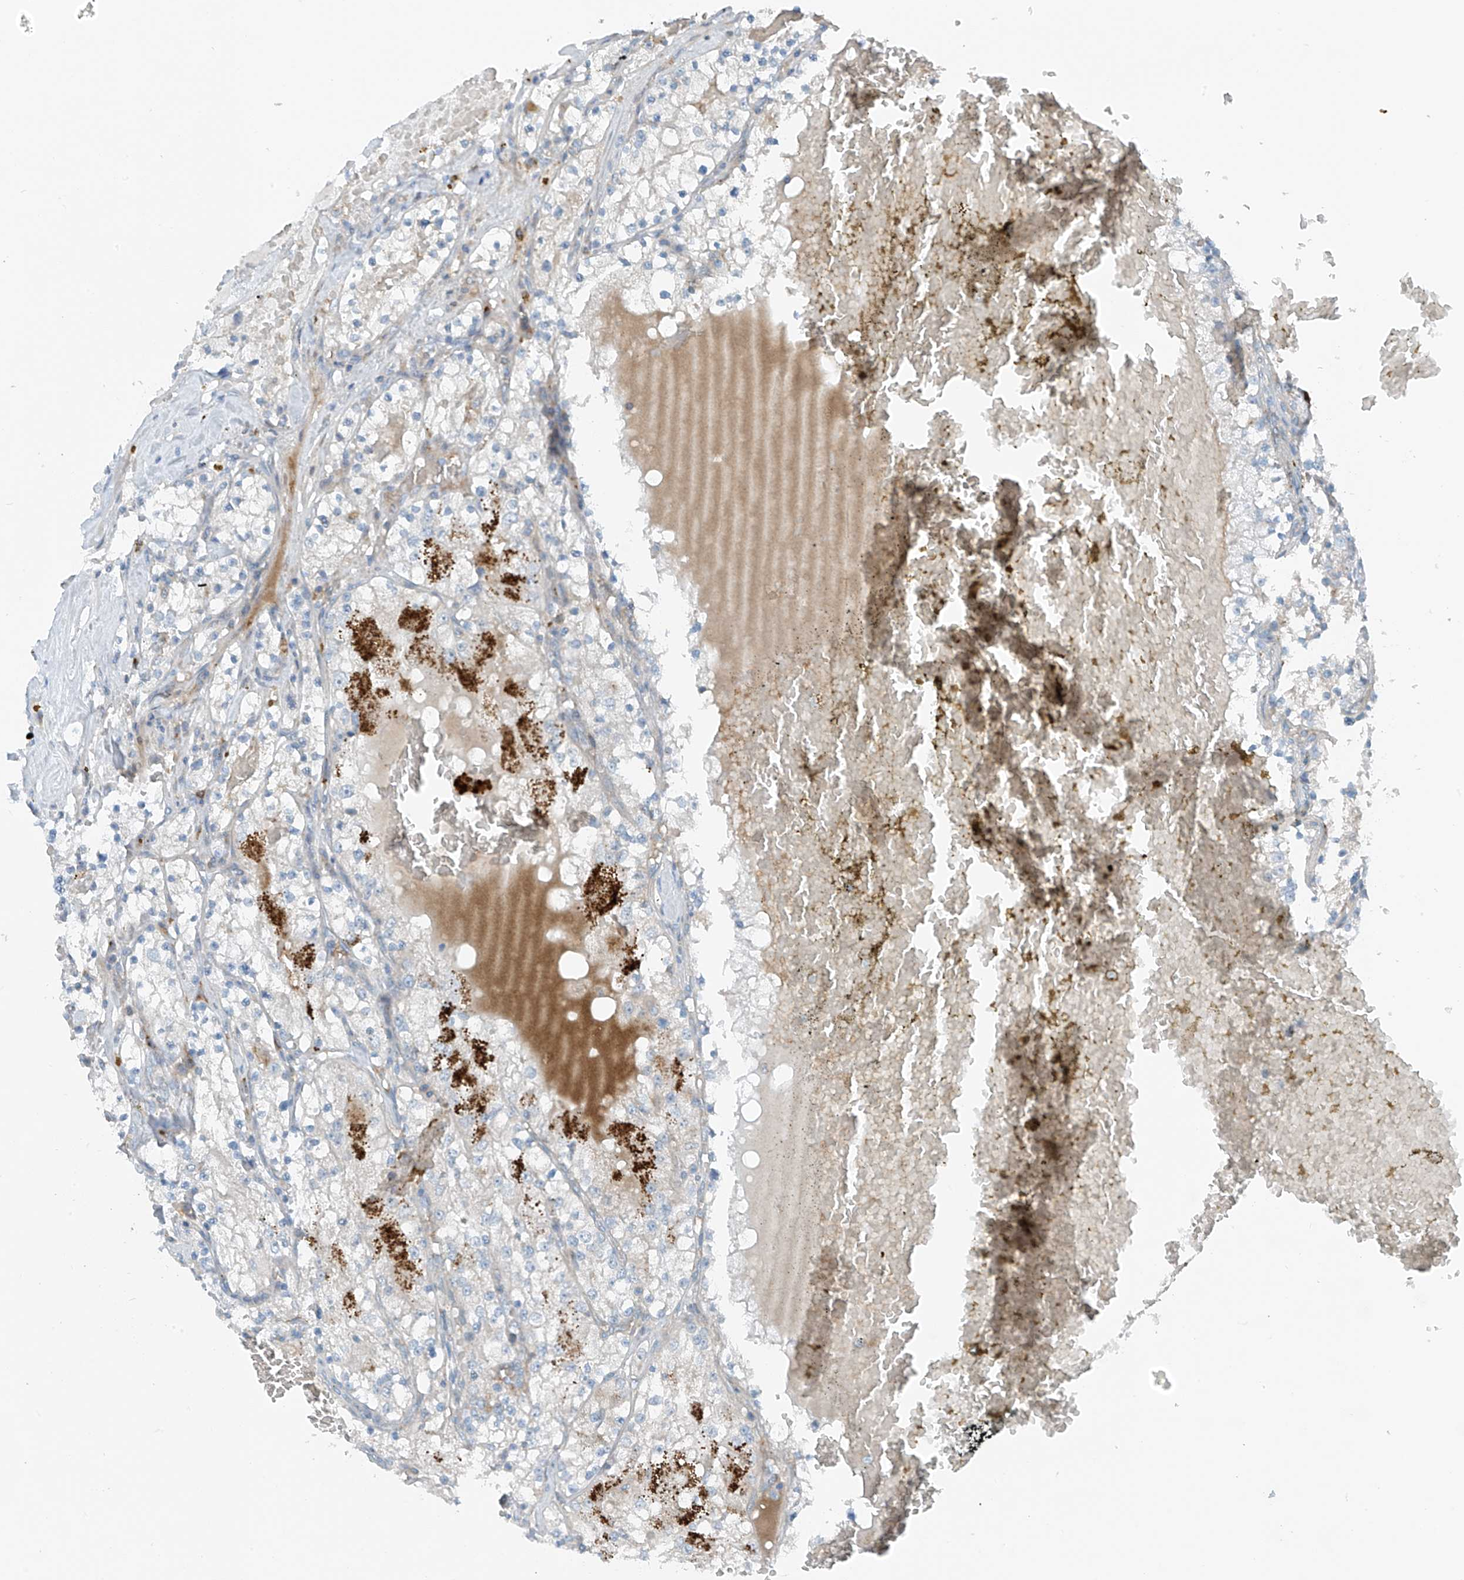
{"staining": {"intensity": "negative", "quantity": "none", "location": "none"}, "tissue": "renal cancer", "cell_type": "Tumor cells", "image_type": "cancer", "snomed": [{"axis": "morphology", "description": "Normal tissue, NOS"}, {"axis": "morphology", "description": "Adenocarcinoma, NOS"}, {"axis": "topography", "description": "Kidney"}], "caption": "The immunohistochemistry (IHC) image has no significant expression in tumor cells of renal cancer (adenocarcinoma) tissue. (Stains: DAB (3,3'-diaminobenzidine) immunohistochemistry (IHC) with hematoxylin counter stain, Microscopy: brightfield microscopy at high magnification).", "gene": "SLC12A6", "patient": {"sex": "male", "age": 68}}